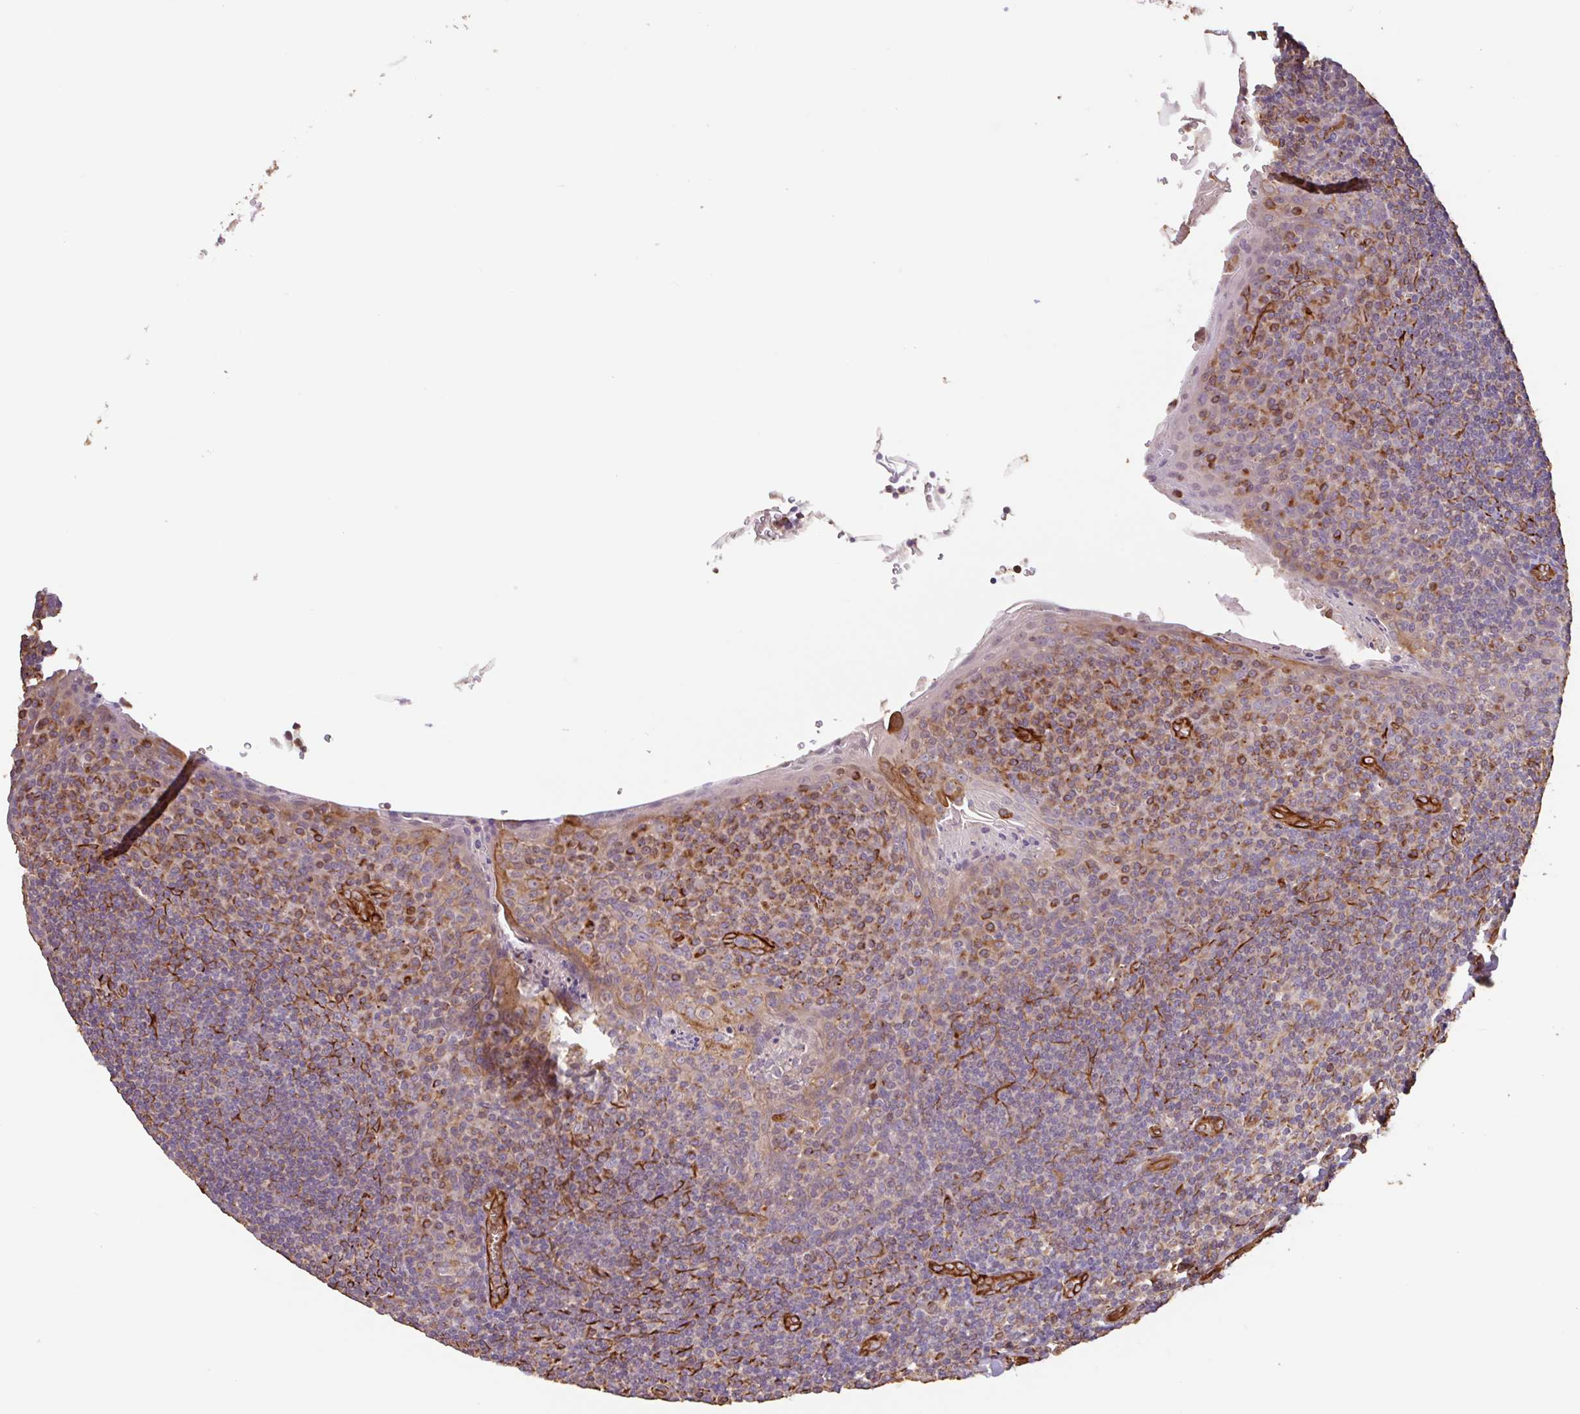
{"staining": {"intensity": "moderate", "quantity": "<25%", "location": "cytoplasmic/membranous"}, "tissue": "tonsil", "cell_type": "Germinal center cells", "image_type": "normal", "snomed": [{"axis": "morphology", "description": "Normal tissue, NOS"}, {"axis": "topography", "description": "Tonsil"}], "caption": "Germinal center cells show low levels of moderate cytoplasmic/membranous positivity in approximately <25% of cells in unremarkable tonsil. The staining was performed using DAB (3,3'-diaminobenzidine) to visualize the protein expression in brown, while the nuclei were stained in blue with hematoxylin (Magnification: 20x).", "gene": "ZNF790", "patient": {"sex": "male", "age": 27}}